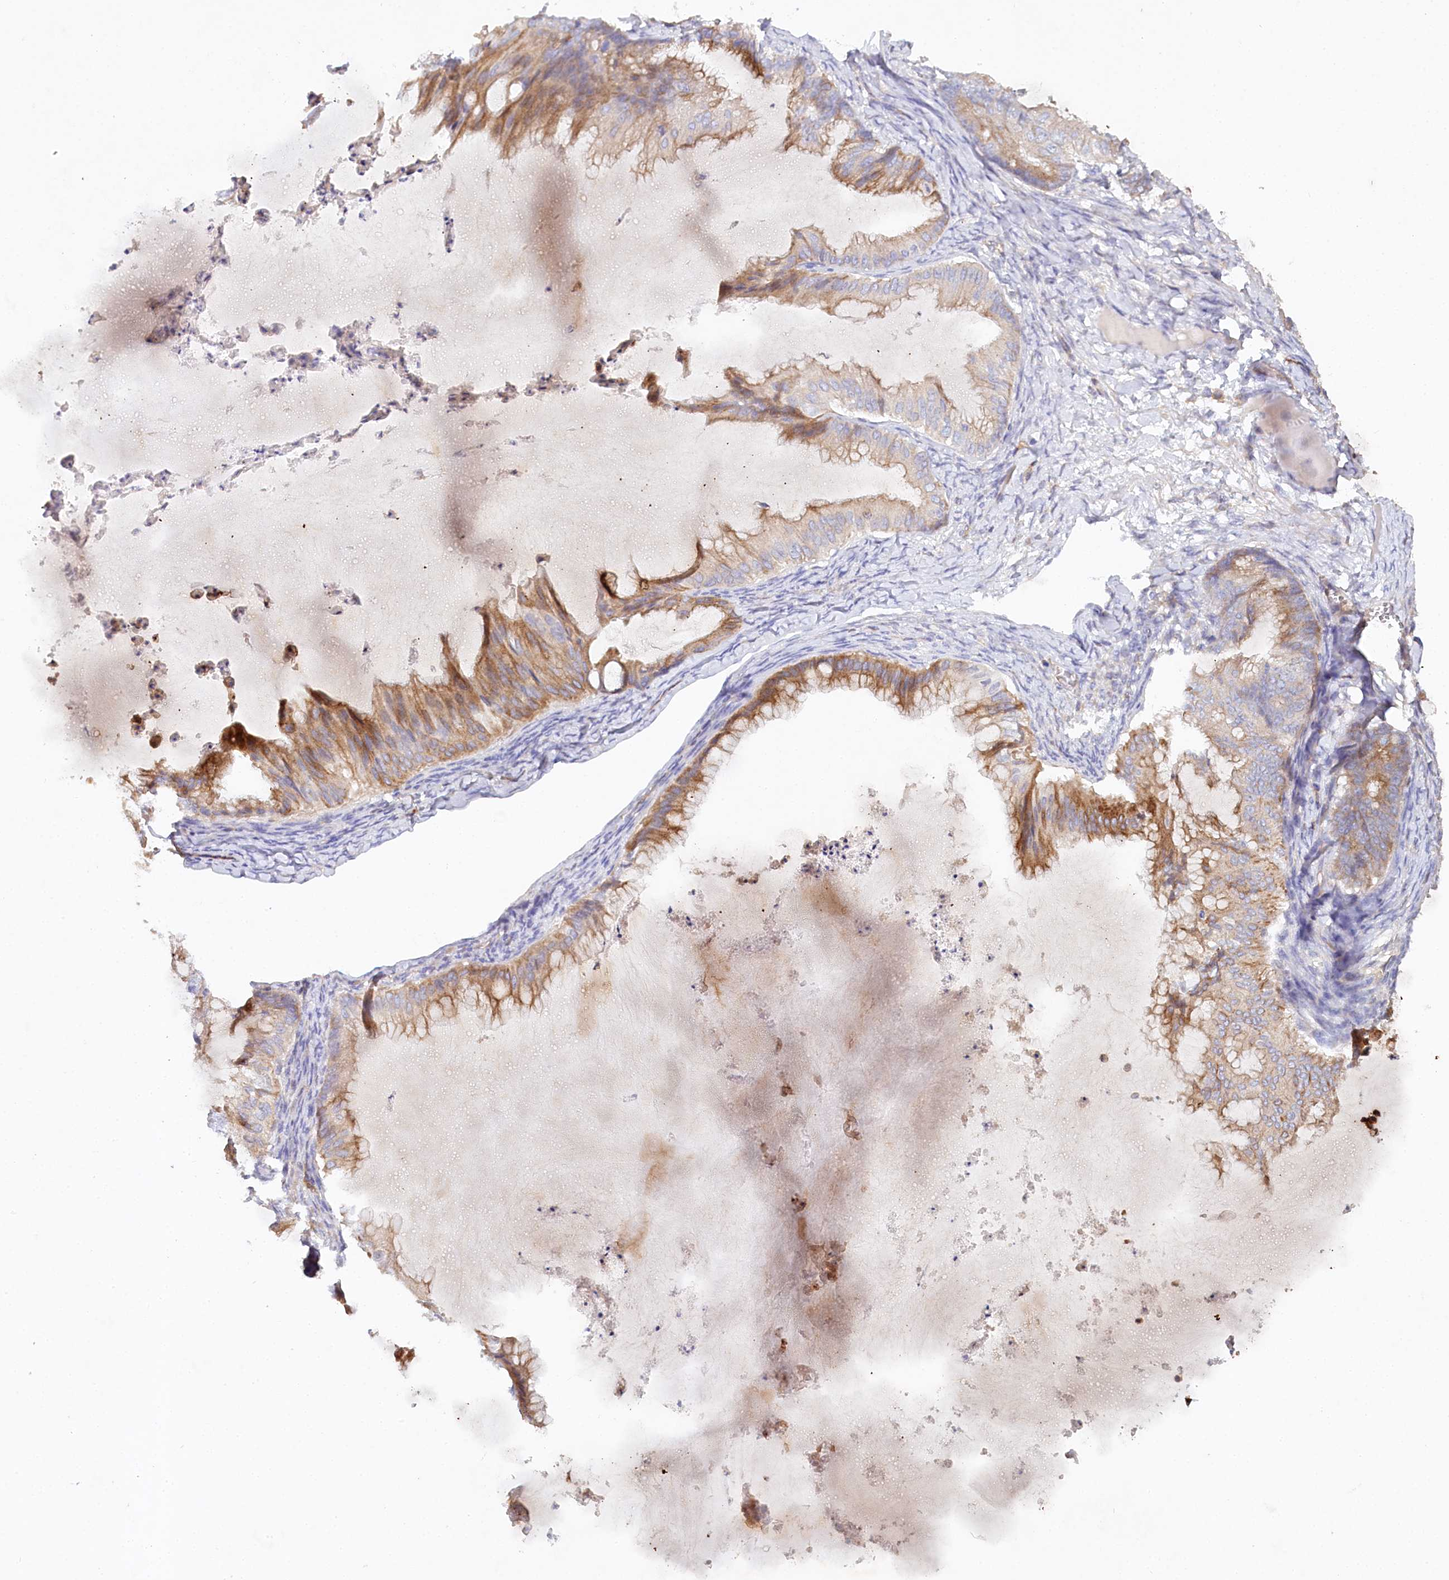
{"staining": {"intensity": "moderate", "quantity": ">75%", "location": "cytoplasmic/membranous"}, "tissue": "ovarian cancer", "cell_type": "Tumor cells", "image_type": "cancer", "snomed": [{"axis": "morphology", "description": "Cystadenocarcinoma, mucinous, NOS"}, {"axis": "topography", "description": "Ovary"}], "caption": "Protein staining displays moderate cytoplasmic/membranous positivity in approximately >75% of tumor cells in mucinous cystadenocarcinoma (ovarian).", "gene": "RBP5", "patient": {"sex": "female", "age": 71}}